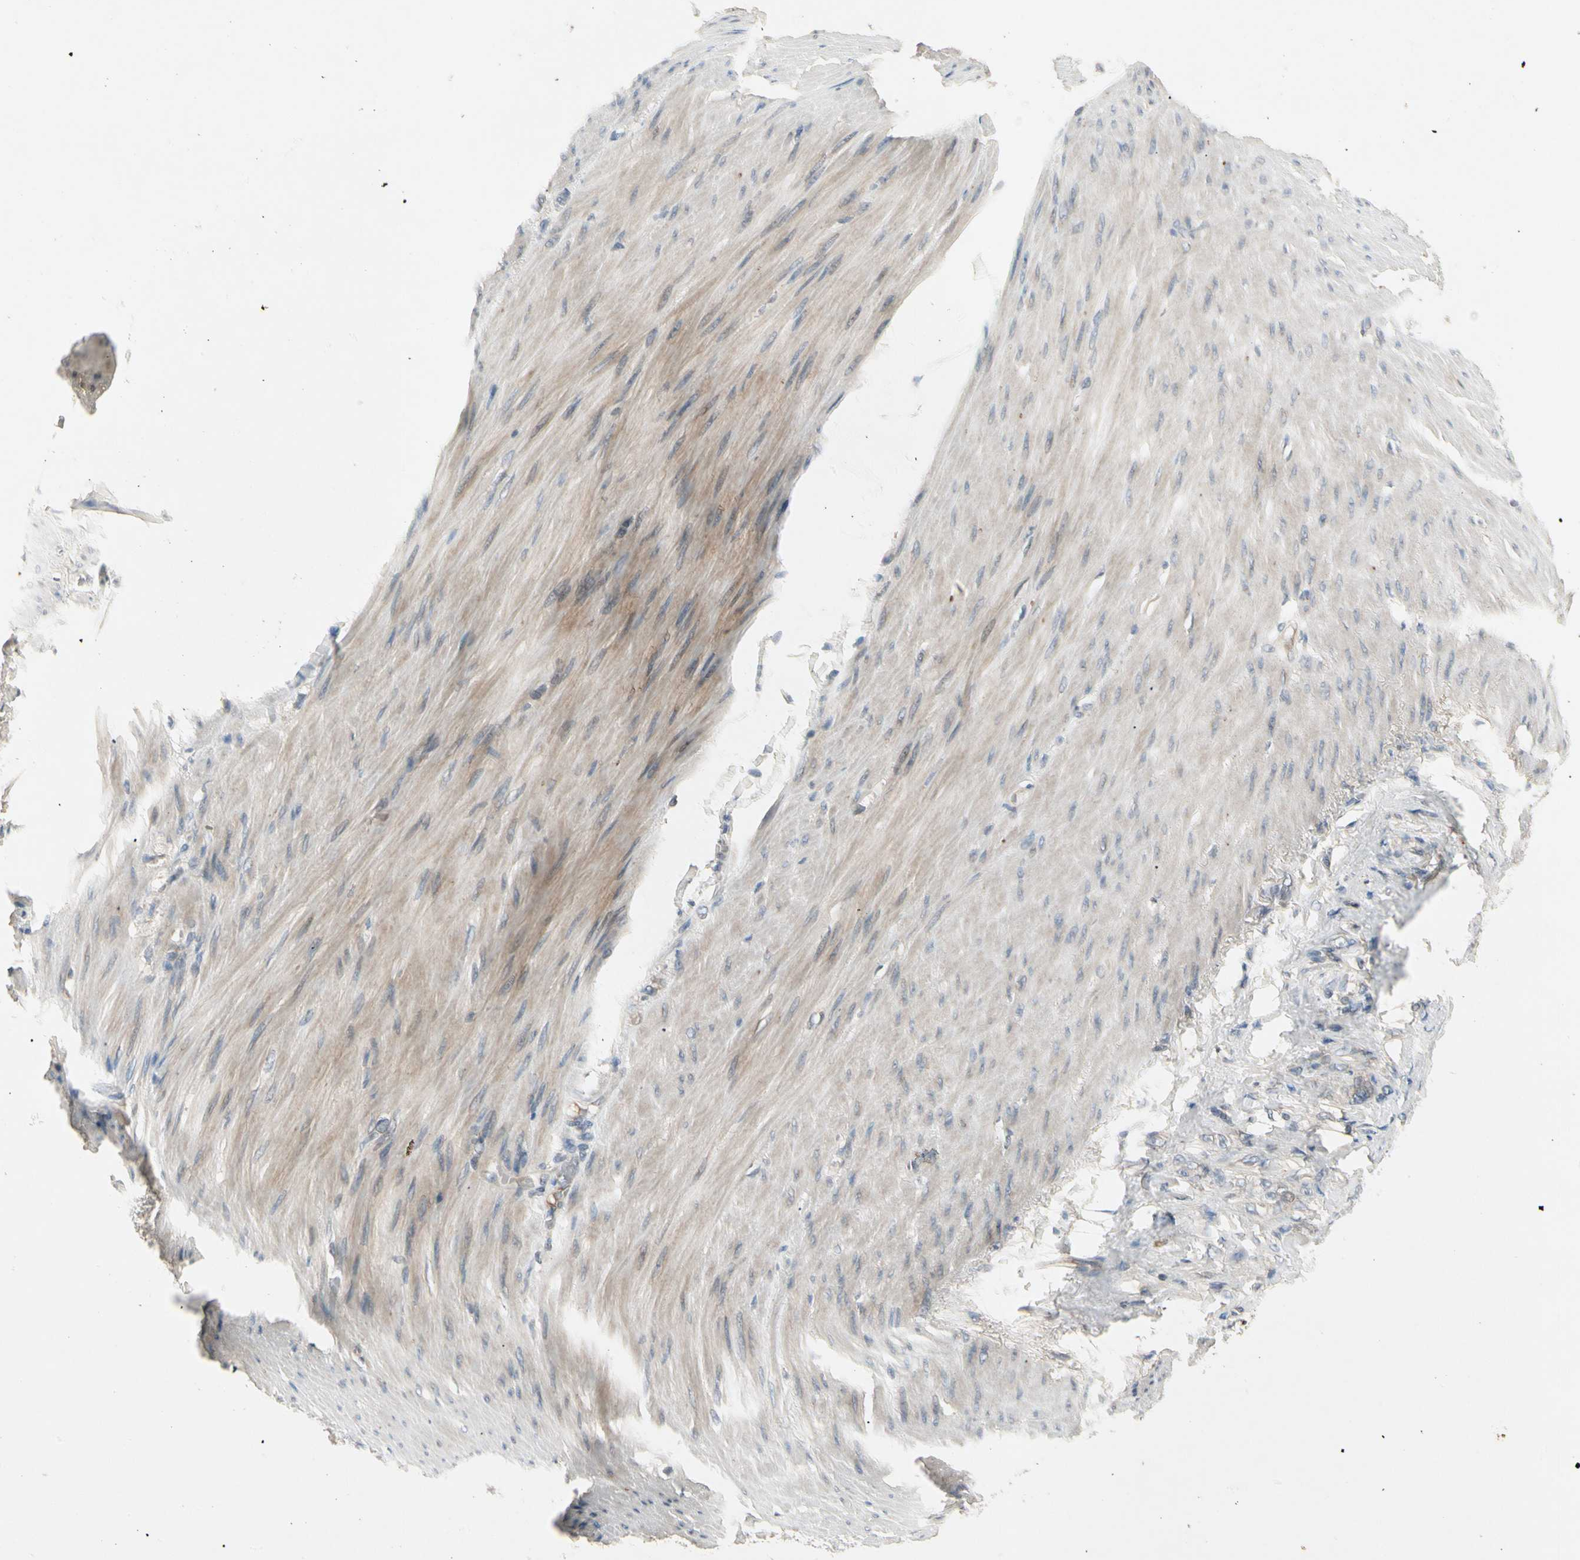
{"staining": {"intensity": "weak", "quantity": "<25%", "location": "cytoplasmic/membranous"}, "tissue": "stomach cancer", "cell_type": "Tumor cells", "image_type": "cancer", "snomed": [{"axis": "morphology", "description": "Adenocarcinoma, NOS"}, {"axis": "topography", "description": "Stomach"}], "caption": "Protein analysis of stomach cancer (adenocarcinoma) exhibits no significant positivity in tumor cells.", "gene": "CCL4", "patient": {"sex": "male", "age": 82}}